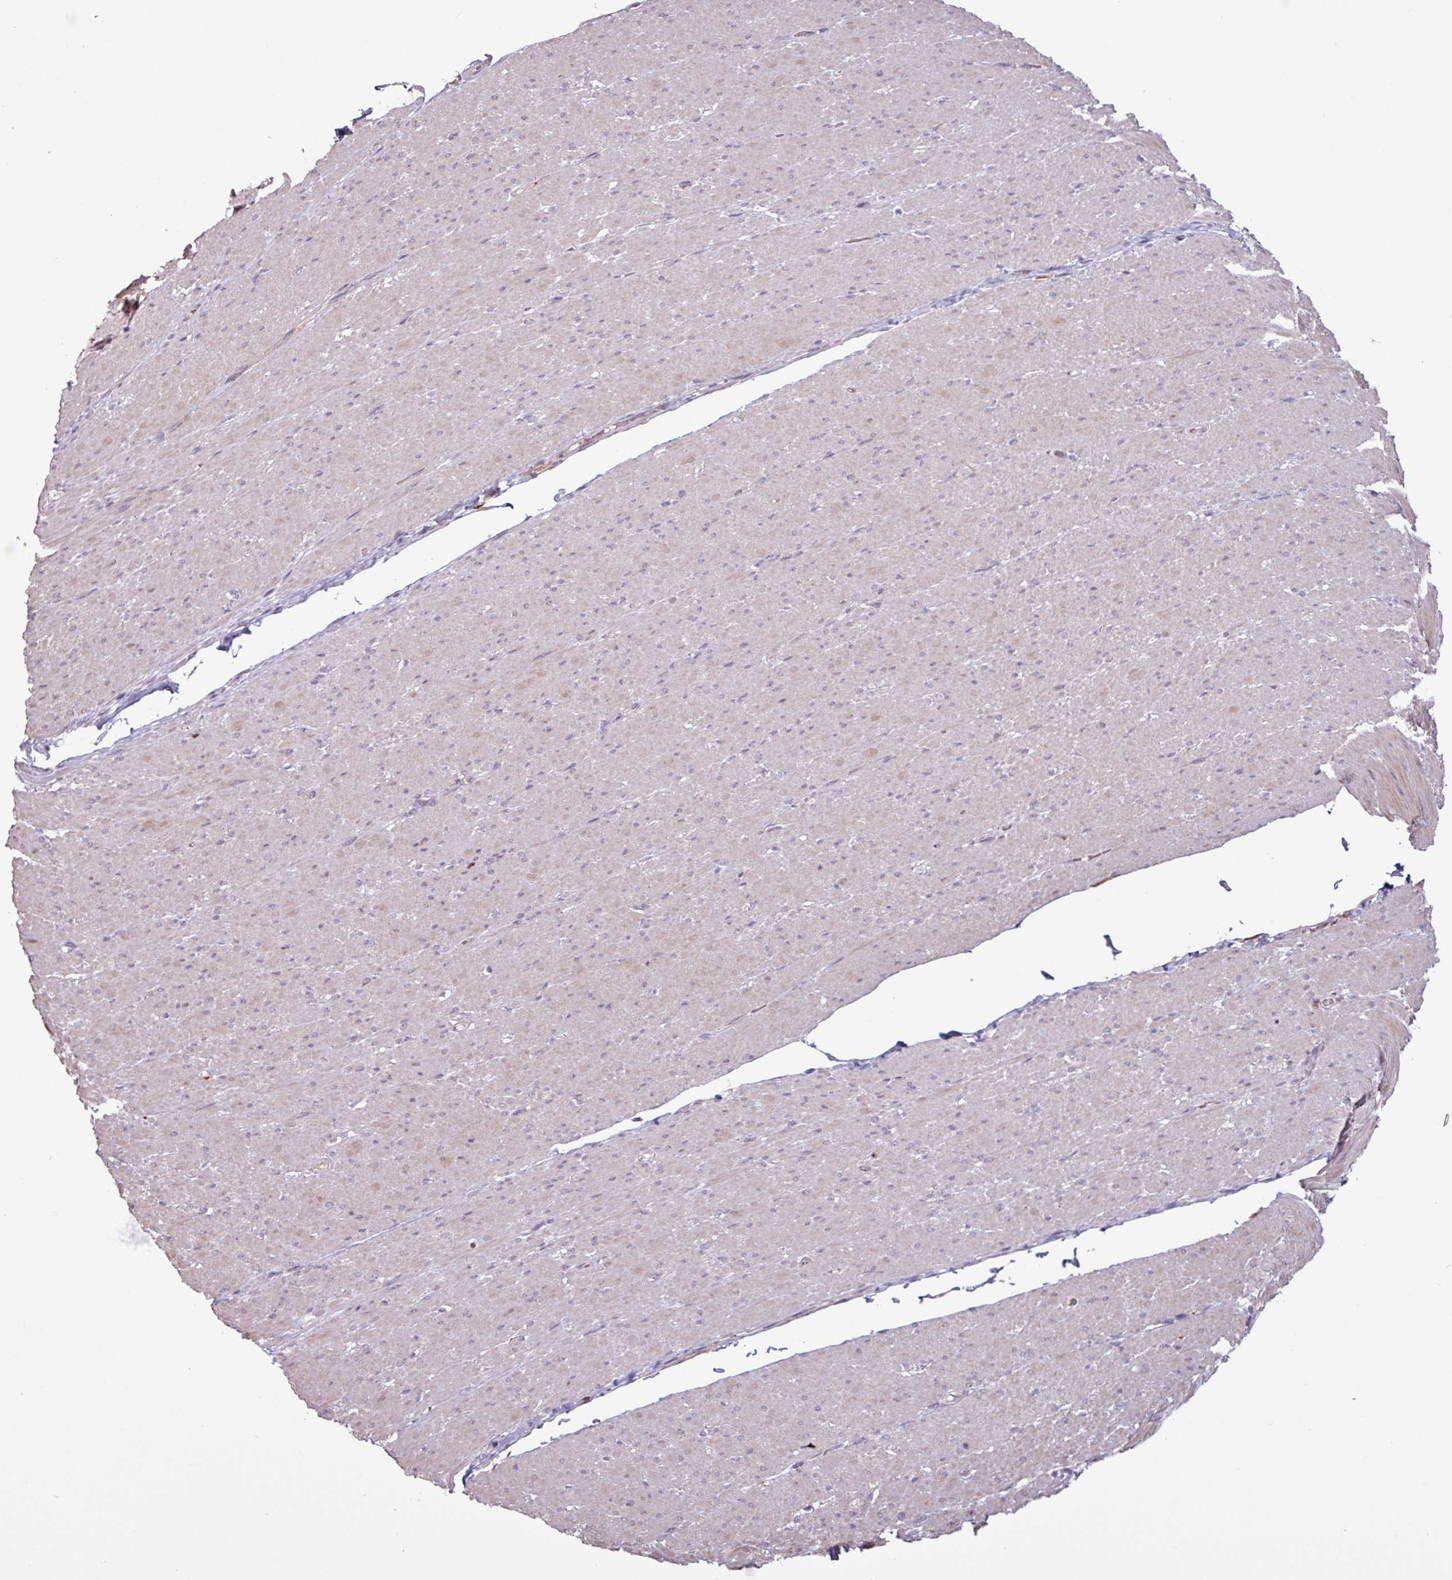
{"staining": {"intensity": "negative", "quantity": "none", "location": "none"}, "tissue": "smooth muscle", "cell_type": "Smooth muscle cells", "image_type": "normal", "snomed": [{"axis": "morphology", "description": "Normal tissue, NOS"}, {"axis": "topography", "description": "Smooth muscle"}, {"axis": "topography", "description": "Rectum"}], "caption": "Smooth muscle stained for a protein using IHC reveals no expression smooth muscle cells.", "gene": "SEC61G", "patient": {"sex": "male", "age": 53}}